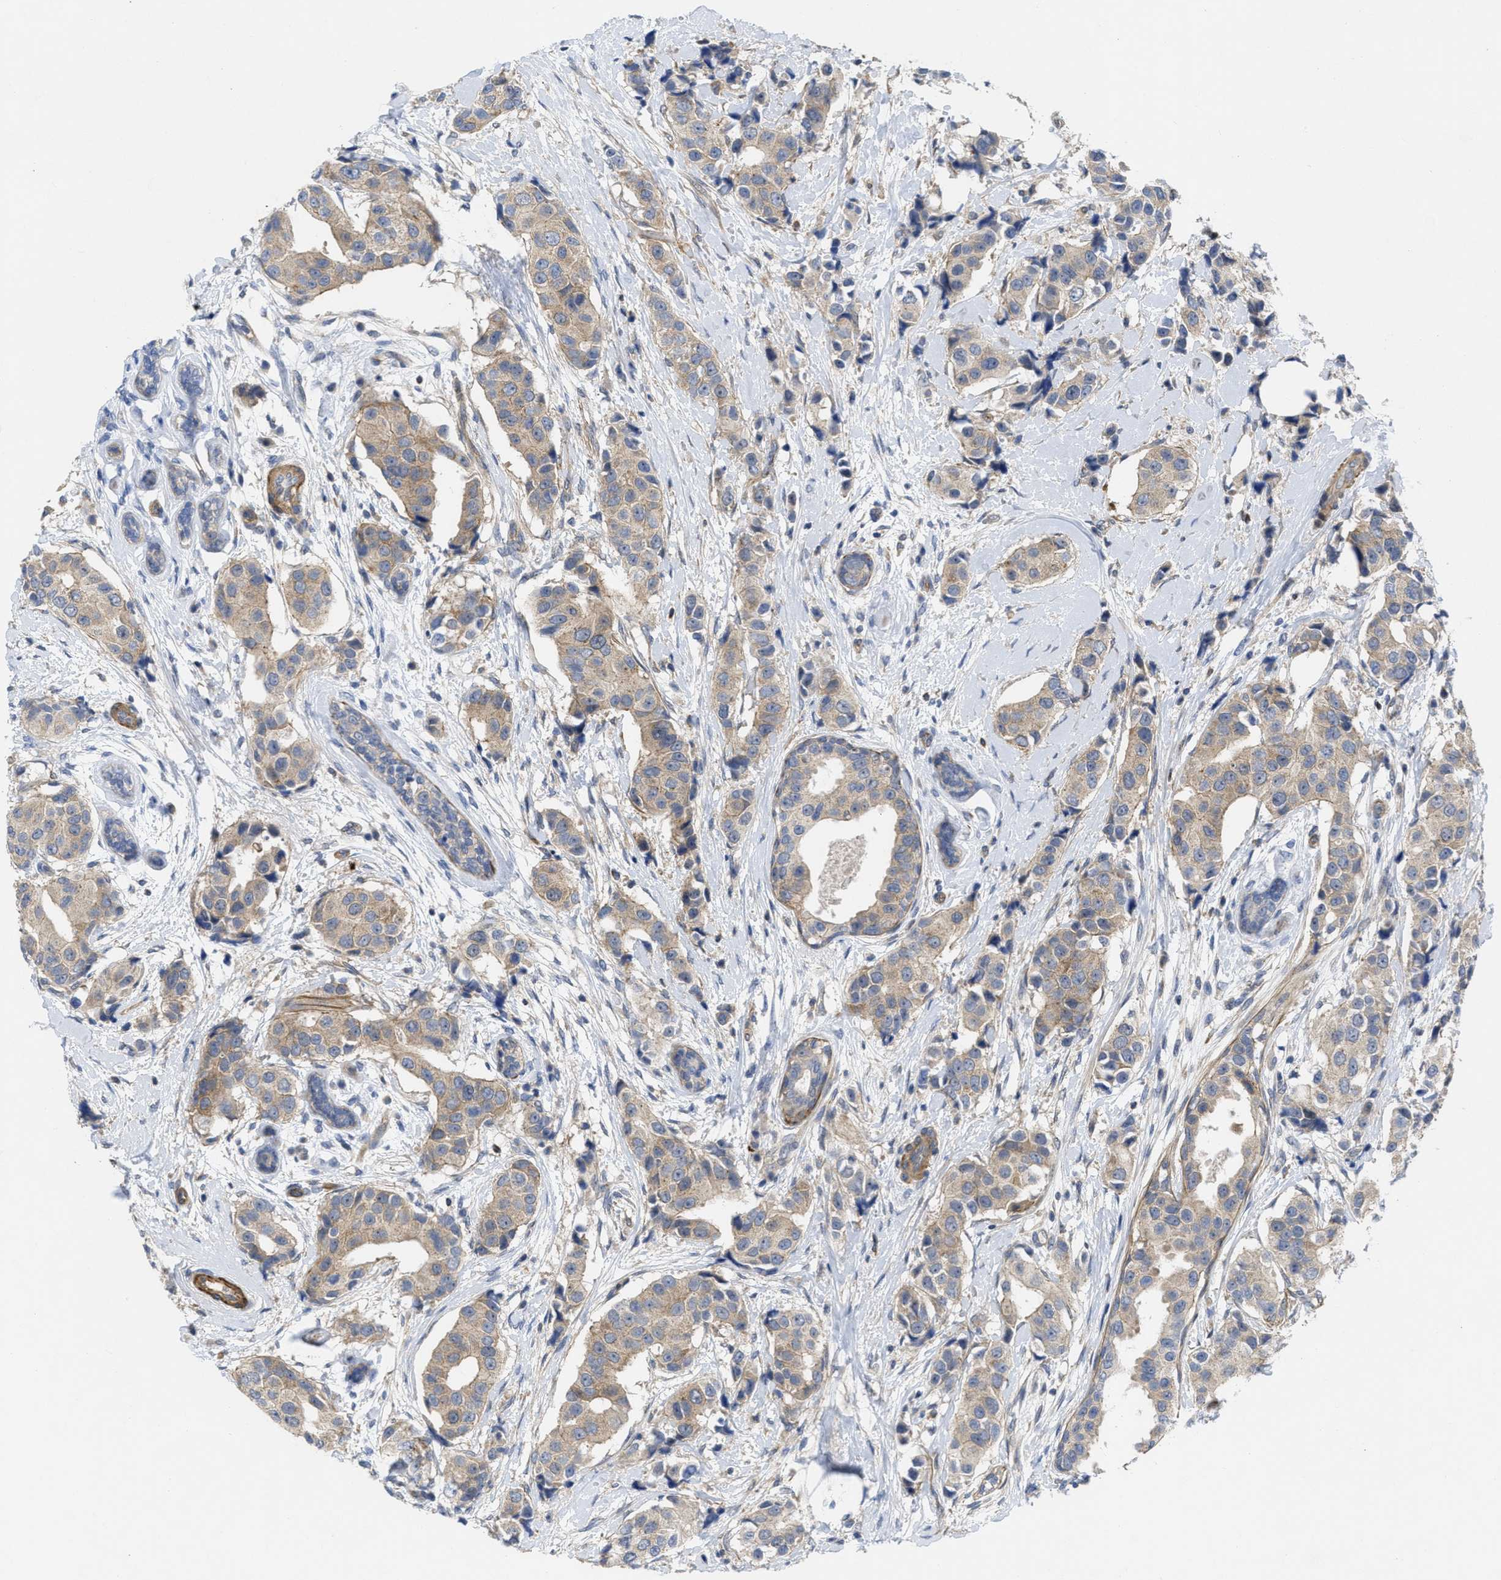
{"staining": {"intensity": "weak", "quantity": ">75%", "location": "cytoplasmic/membranous"}, "tissue": "breast cancer", "cell_type": "Tumor cells", "image_type": "cancer", "snomed": [{"axis": "morphology", "description": "Normal tissue, NOS"}, {"axis": "morphology", "description": "Duct carcinoma"}, {"axis": "topography", "description": "Breast"}], "caption": "Approximately >75% of tumor cells in human invasive ductal carcinoma (breast) reveal weak cytoplasmic/membranous protein positivity as visualized by brown immunohistochemical staining.", "gene": "ARHGEF26", "patient": {"sex": "female", "age": 39}}